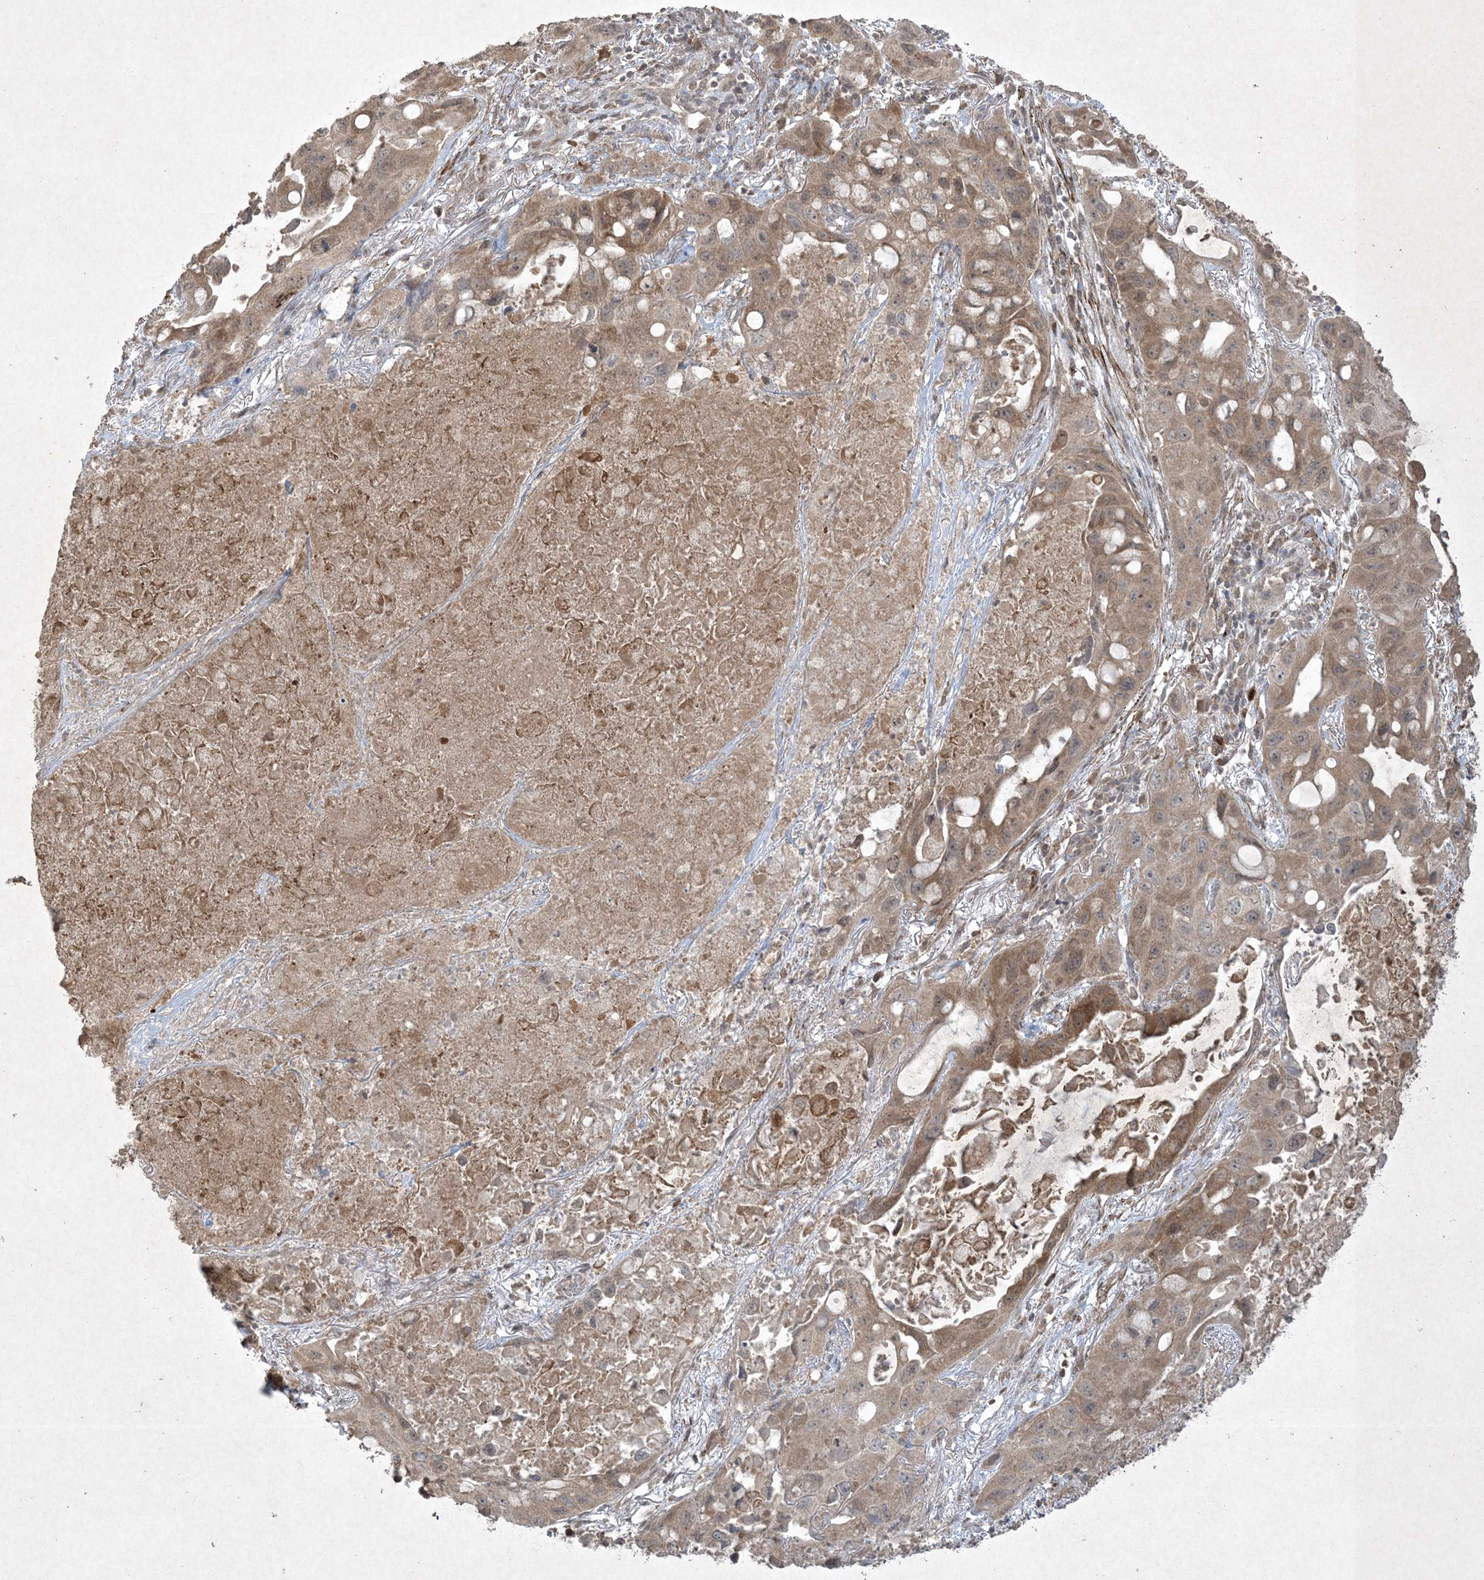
{"staining": {"intensity": "moderate", "quantity": ">75%", "location": "cytoplasmic/membranous,nuclear"}, "tissue": "lung cancer", "cell_type": "Tumor cells", "image_type": "cancer", "snomed": [{"axis": "morphology", "description": "Squamous cell carcinoma, NOS"}, {"axis": "topography", "description": "Lung"}], "caption": "Immunohistochemical staining of human squamous cell carcinoma (lung) exhibits medium levels of moderate cytoplasmic/membranous and nuclear expression in approximately >75% of tumor cells.", "gene": "NRBP2", "patient": {"sex": "female", "age": 73}}